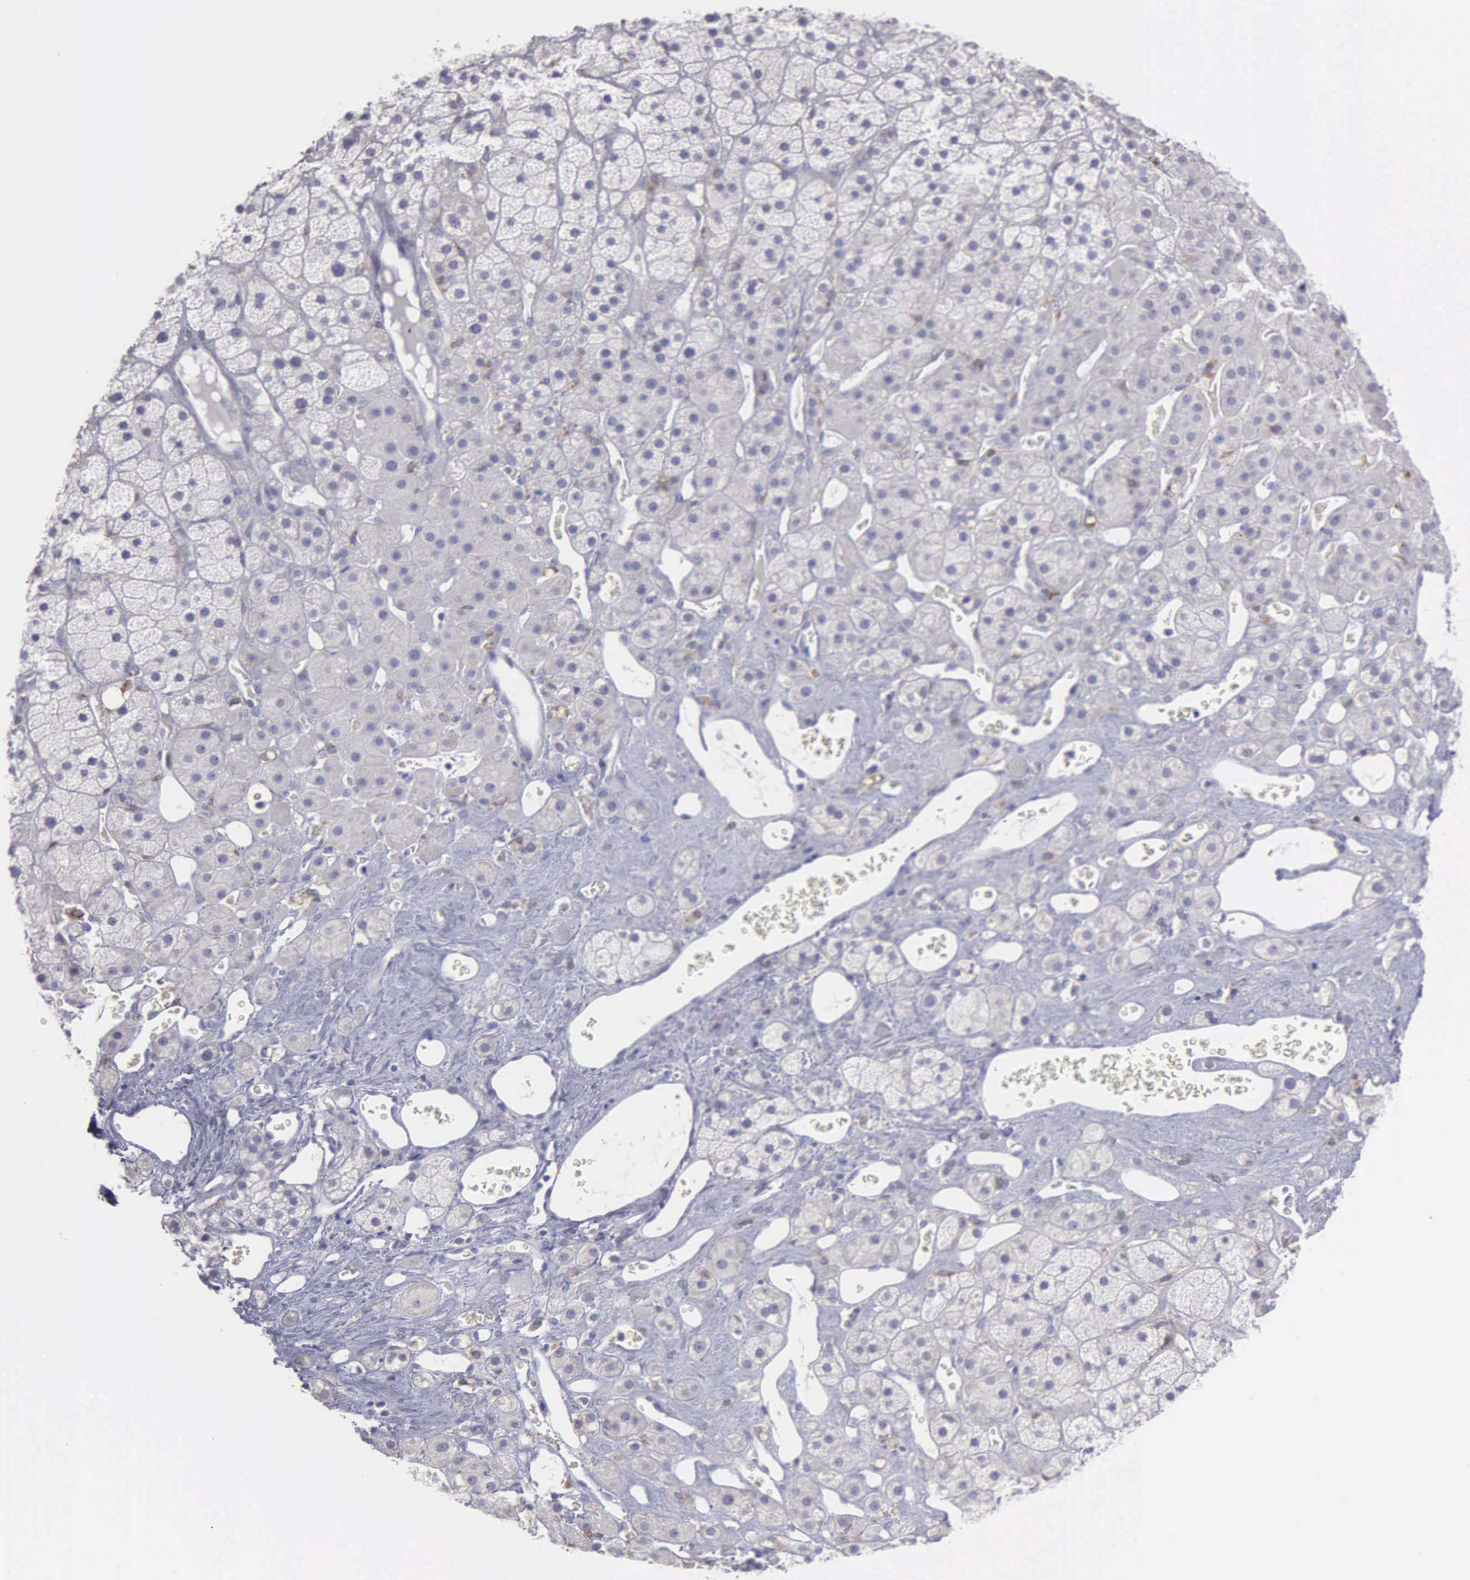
{"staining": {"intensity": "negative", "quantity": "none", "location": "none"}, "tissue": "adrenal gland", "cell_type": "Glandular cells", "image_type": "normal", "snomed": [{"axis": "morphology", "description": "Normal tissue, NOS"}, {"axis": "topography", "description": "Adrenal gland"}], "caption": "Immunohistochemical staining of unremarkable adrenal gland demonstrates no significant staining in glandular cells. (DAB immunohistochemistry (IHC) with hematoxylin counter stain).", "gene": "TYRP1", "patient": {"sex": "male", "age": 57}}